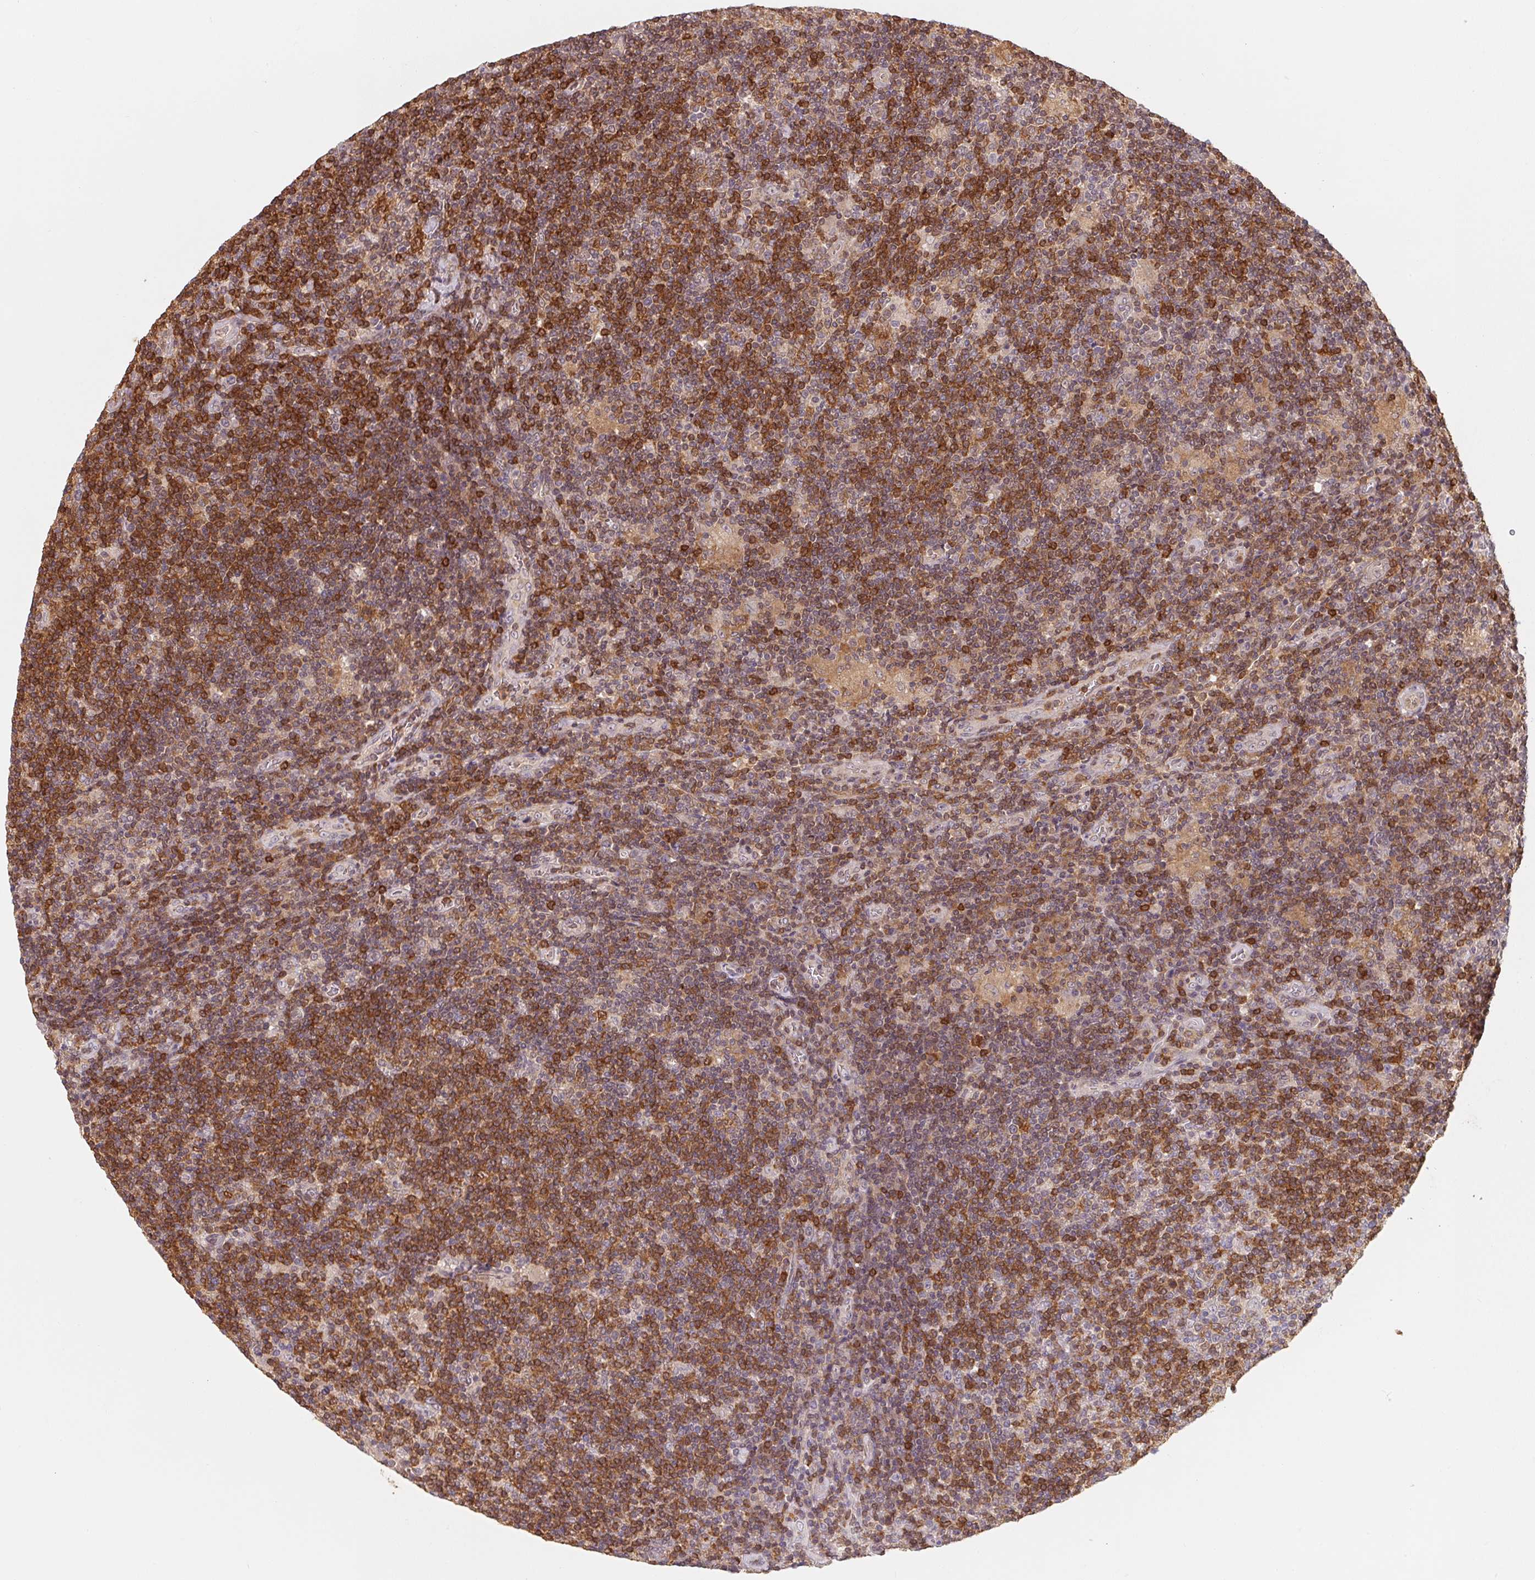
{"staining": {"intensity": "negative", "quantity": "none", "location": "none"}, "tissue": "lymphoma", "cell_type": "Tumor cells", "image_type": "cancer", "snomed": [{"axis": "morphology", "description": "Hodgkin's disease, NOS"}, {"axis": "topography", "description": "Lymph node"}], "caption": "High magnification brightfield microscopy of Hodgkin's disease stained with DAB (brown) and counterstained with hematoxylin (blue): tumor cells show no significant expression.", "gene": "ANKRD13A", "patient": {"sex": "male", "age": 40}}